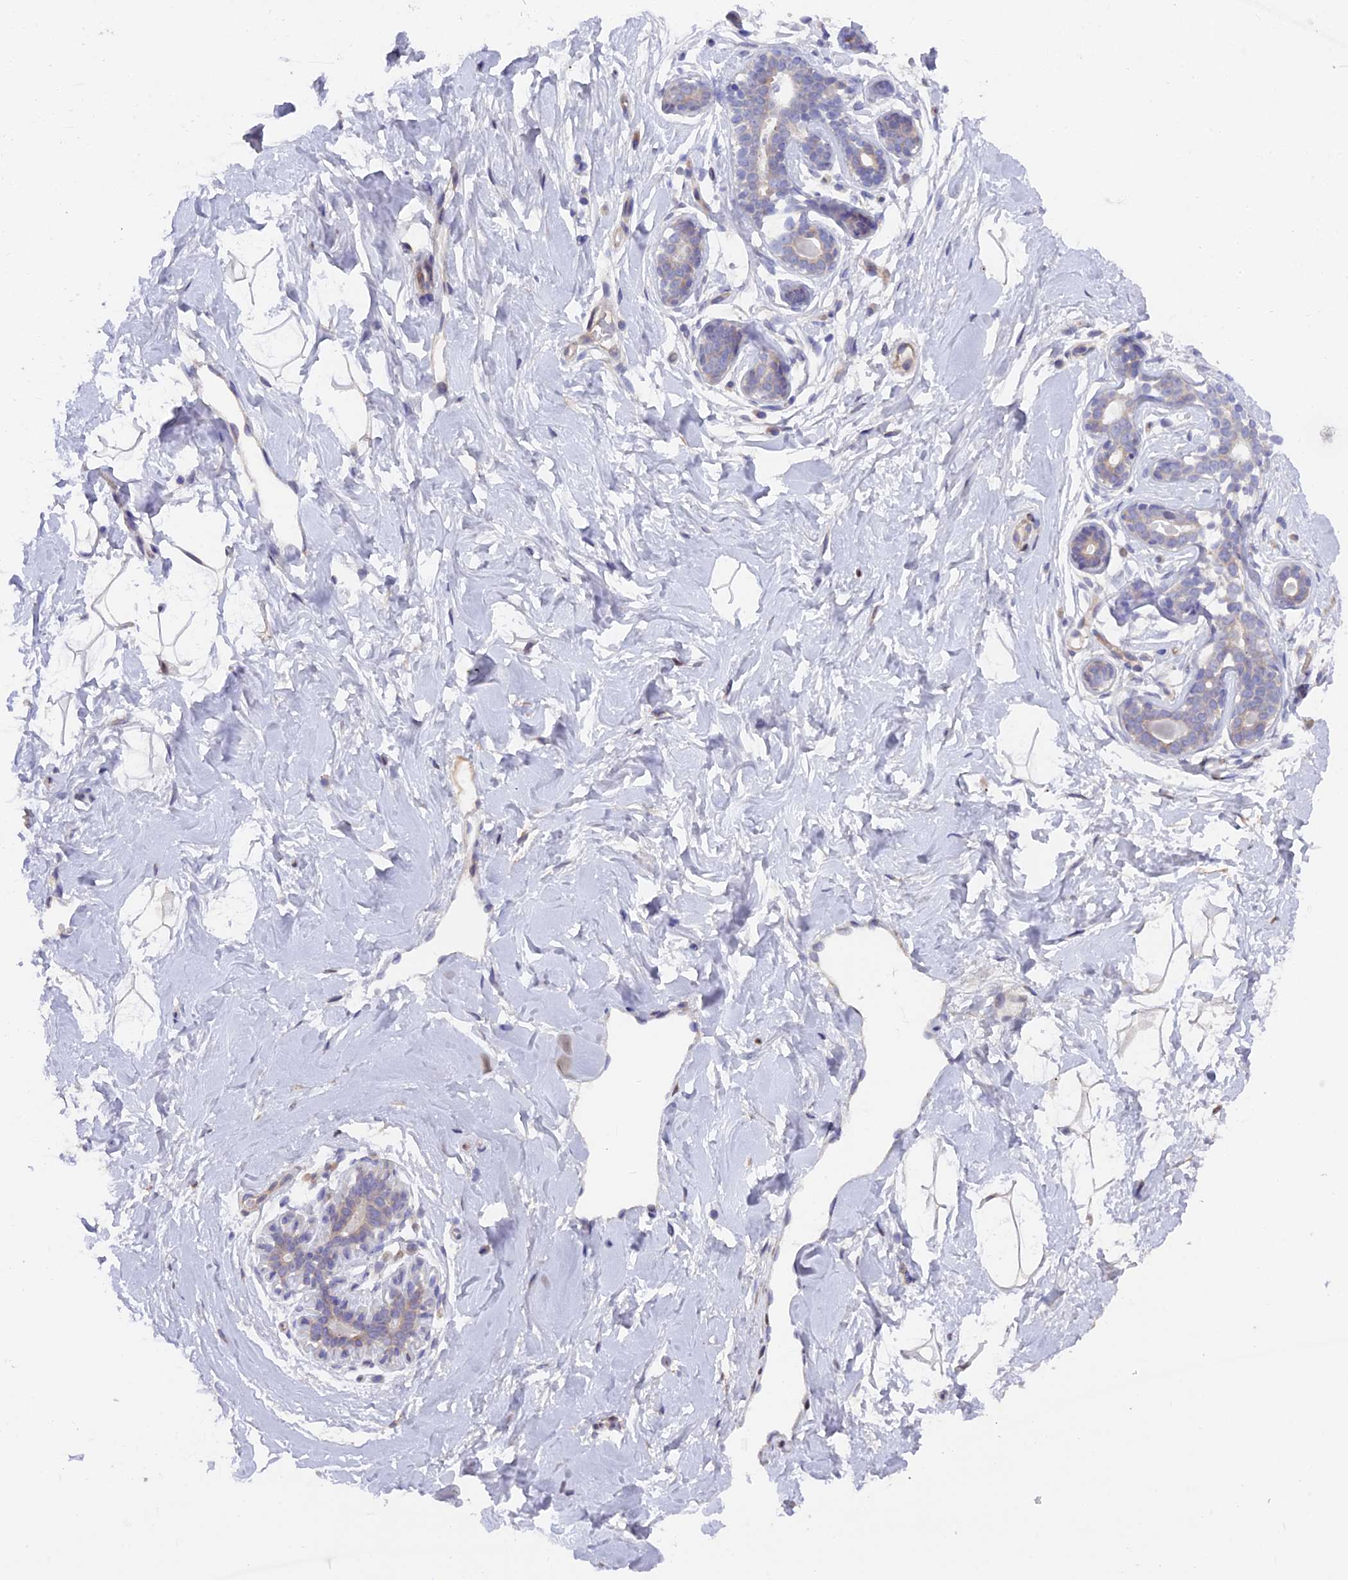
{"staining": {"intensity": "negative", "quantity": "none", "location": "none"}, "tissue": "breast", "cell_type": "Adipocytes", "image_type": "normal", "snomed": [{"axis": "morphology", "description": "Normal tissue, NOS"}, {"axis": "morphology", "description": "Adenoma, NOS"}, {"axis": "topography", "description": "Breast"}], "caption": "Immunohistochemical staining of unremarkable breast reveals no significant staining in adipocytes.", "gene": "FAM168B", "patient": {"sex": "female", "age": 23}}